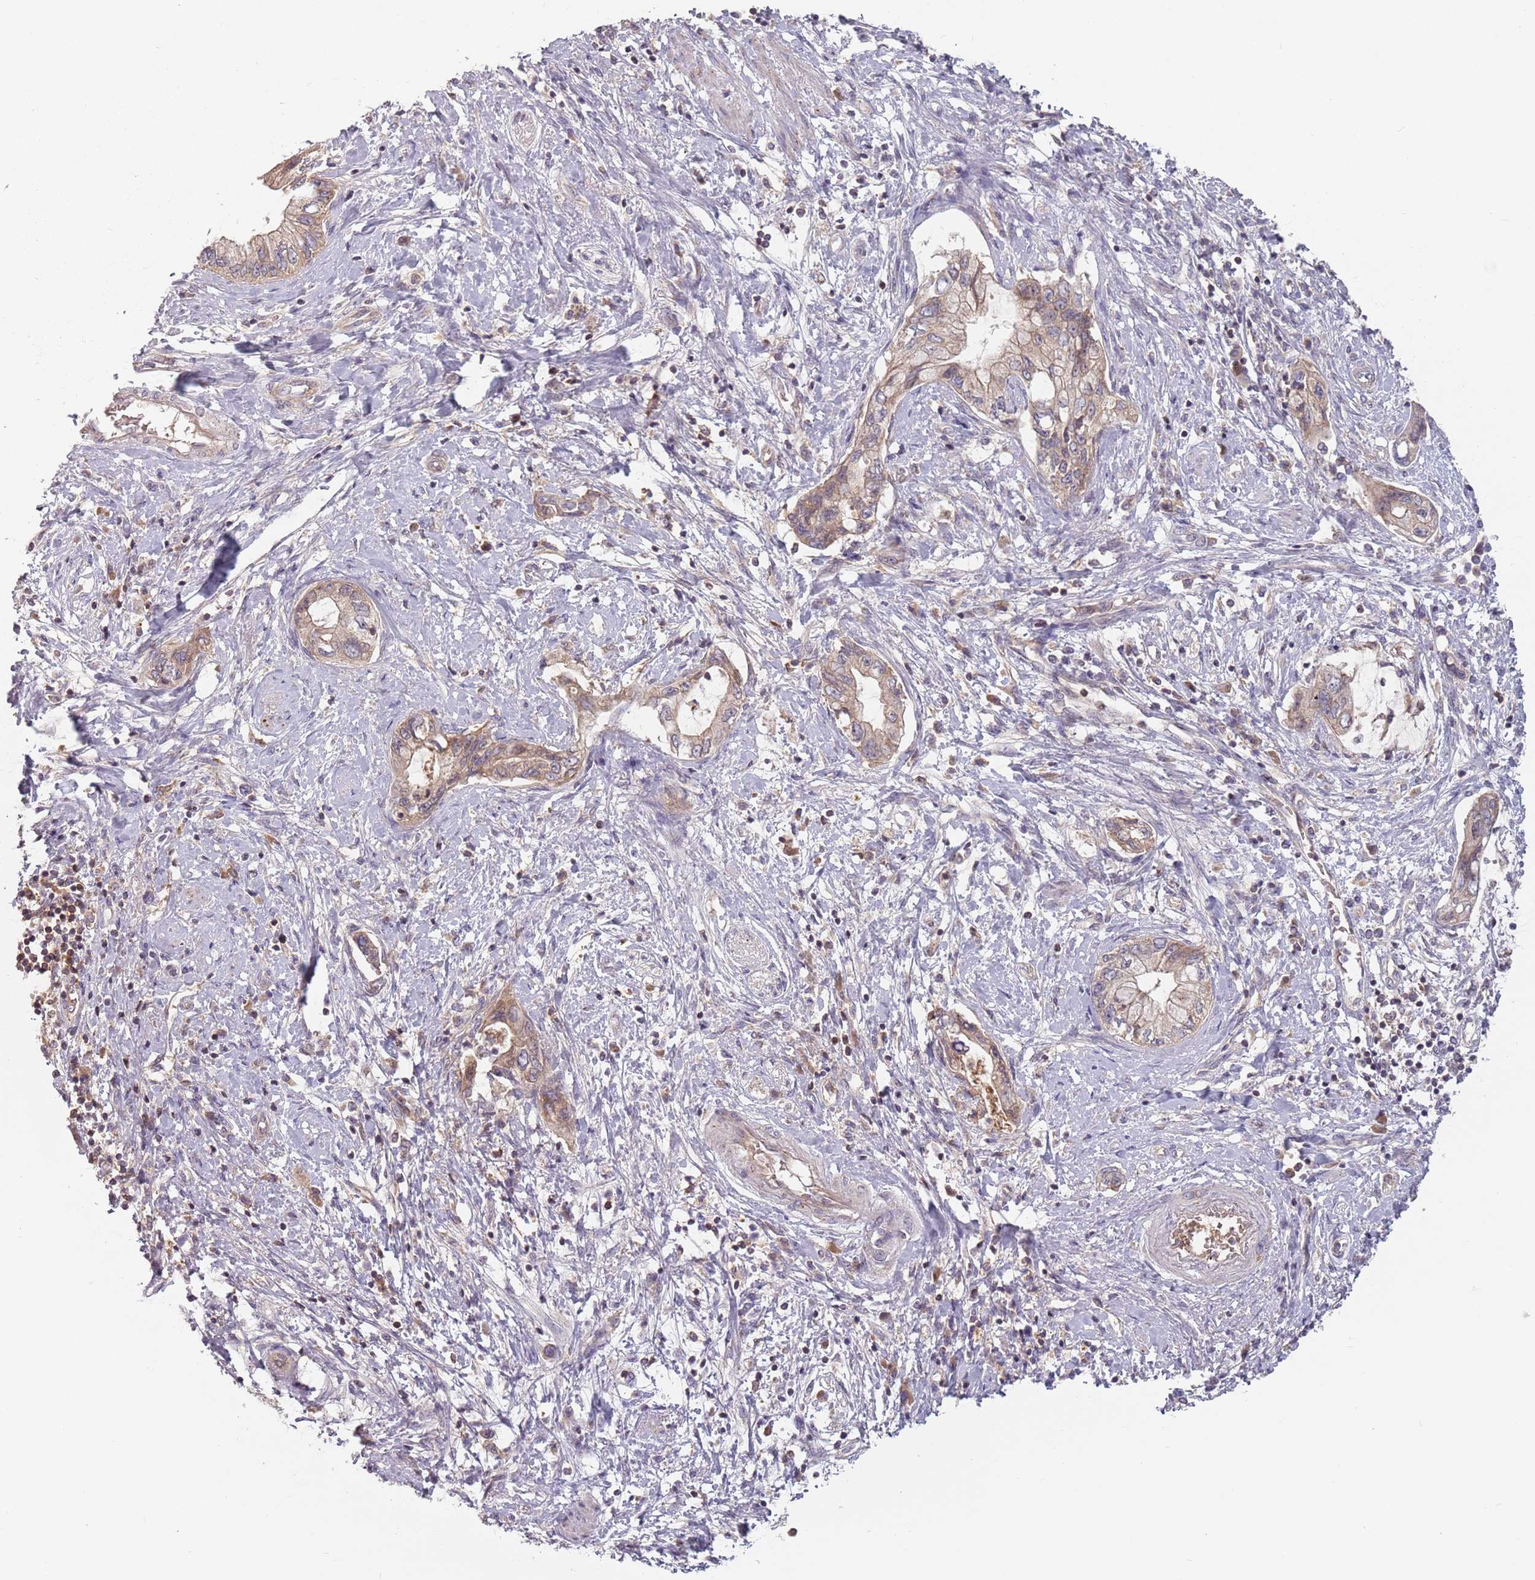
{"staining": {"intensity": "weak", "quantity": ">75%", "location": "cytoplasmic/membranous"}, "tissue": "pancreatic cancer", "cell_type": "Tumor cells", "image_type": "cancer", "snomed": [{"axis": "morphology", "description": "Adenocarcinoma, NOS"}, {"axis": "topography", "description": "Pancreas"}], "caption": "Human pancreatic cancer stained for a protein (brown) exhibits weak cytoplasmic/membranous positive positivity in approximately >75% of tumor cells.", "gene": "ASB13", "patient": {"sex": "female", "age": 73}}